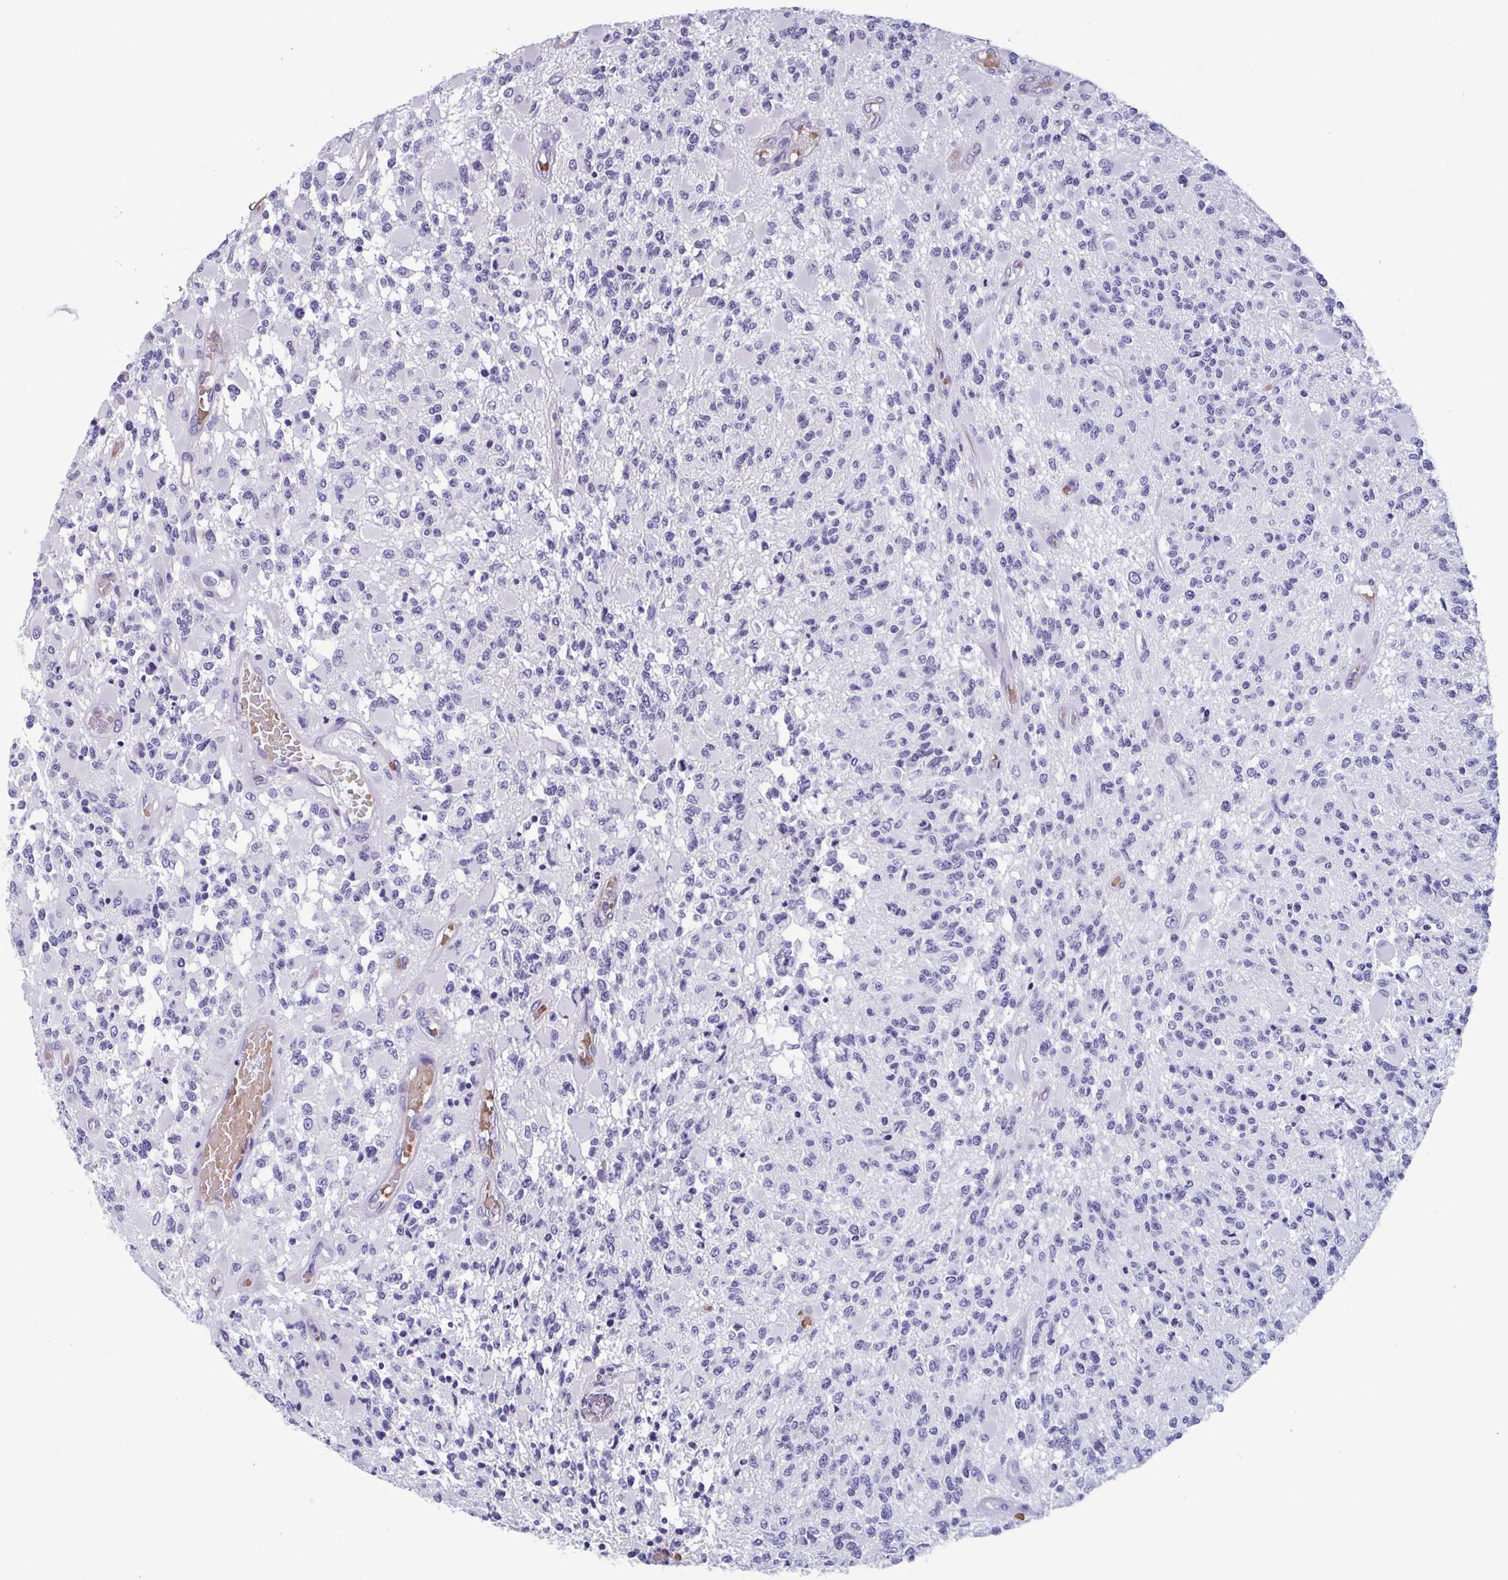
{"staining": {"intensity": "negative", "quantity": "none", "location": "none"}, "tissue": "glioma", "cell_type": "Tumor cells", "image_type": "cancer", "snomed": [{"axis": "morphology", "description": "Glioma, malignant, High grade"}, {"axis": "topography", "description": "Brain"}], "caption": "Immunohistochemistry photomicrograph of neoplastic tissue: malignant glioma (high-grade) stained with DAB demonstrates no significant protein expression in tumor cells.", "gene": "MORC4", "patient": {"sex": "female", "age": 63}}